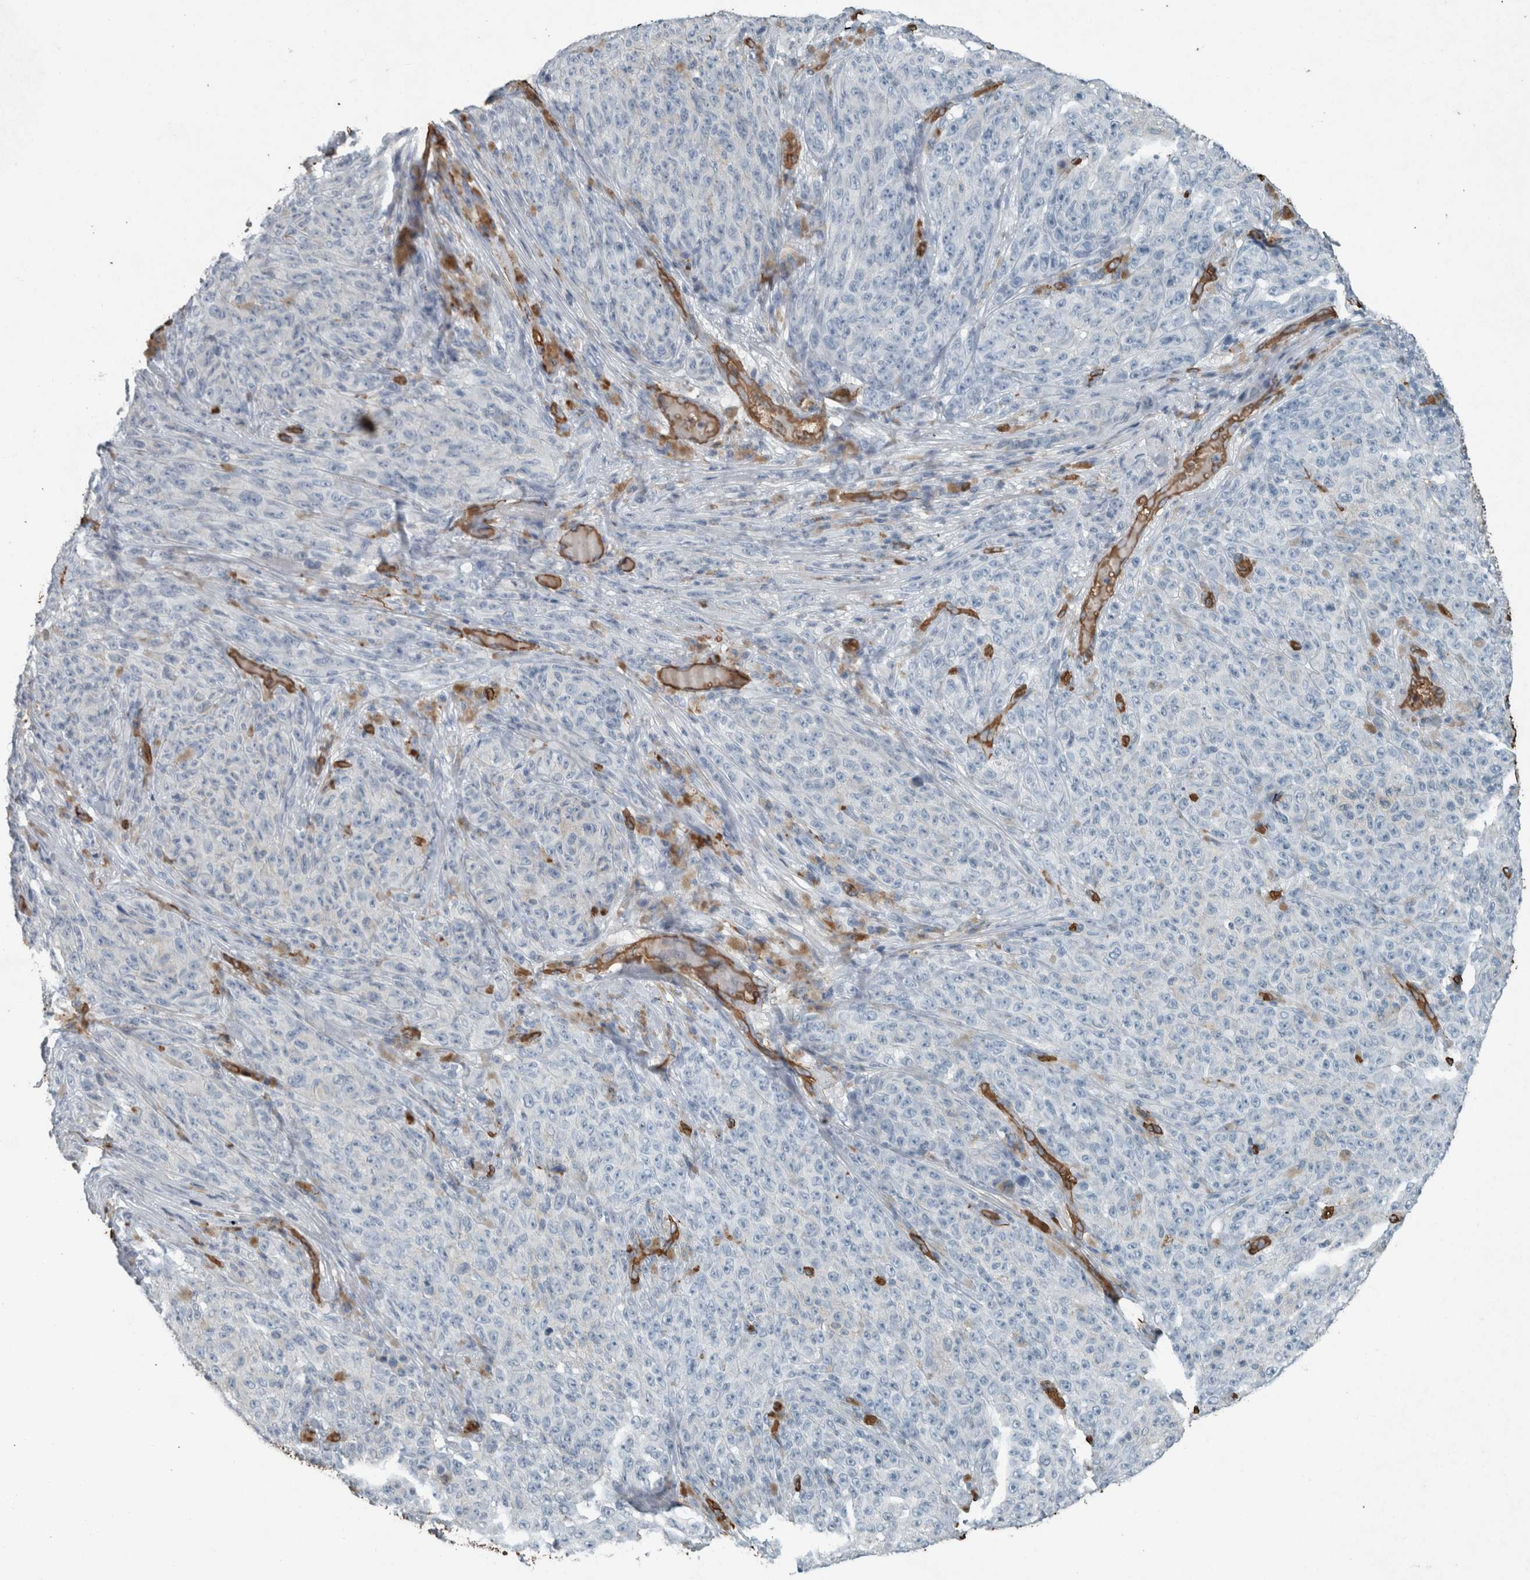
{"staining": {"intensity": "negative", "quantity": "none", "location": "none"}, "tissue": "melanoma", "cell_type": "Tumor cells", "image_type": "cancer", "snomed": [{"axis": "morphology", "description": "Malignant melanoma, NOS"}, {"axis": "topography", "description": "Skin"}], "caption": "Tumor cells are negative for protein expression in human melanoma.", "gene": "LBP", "patient": {"sex": "female", "age": 82}}